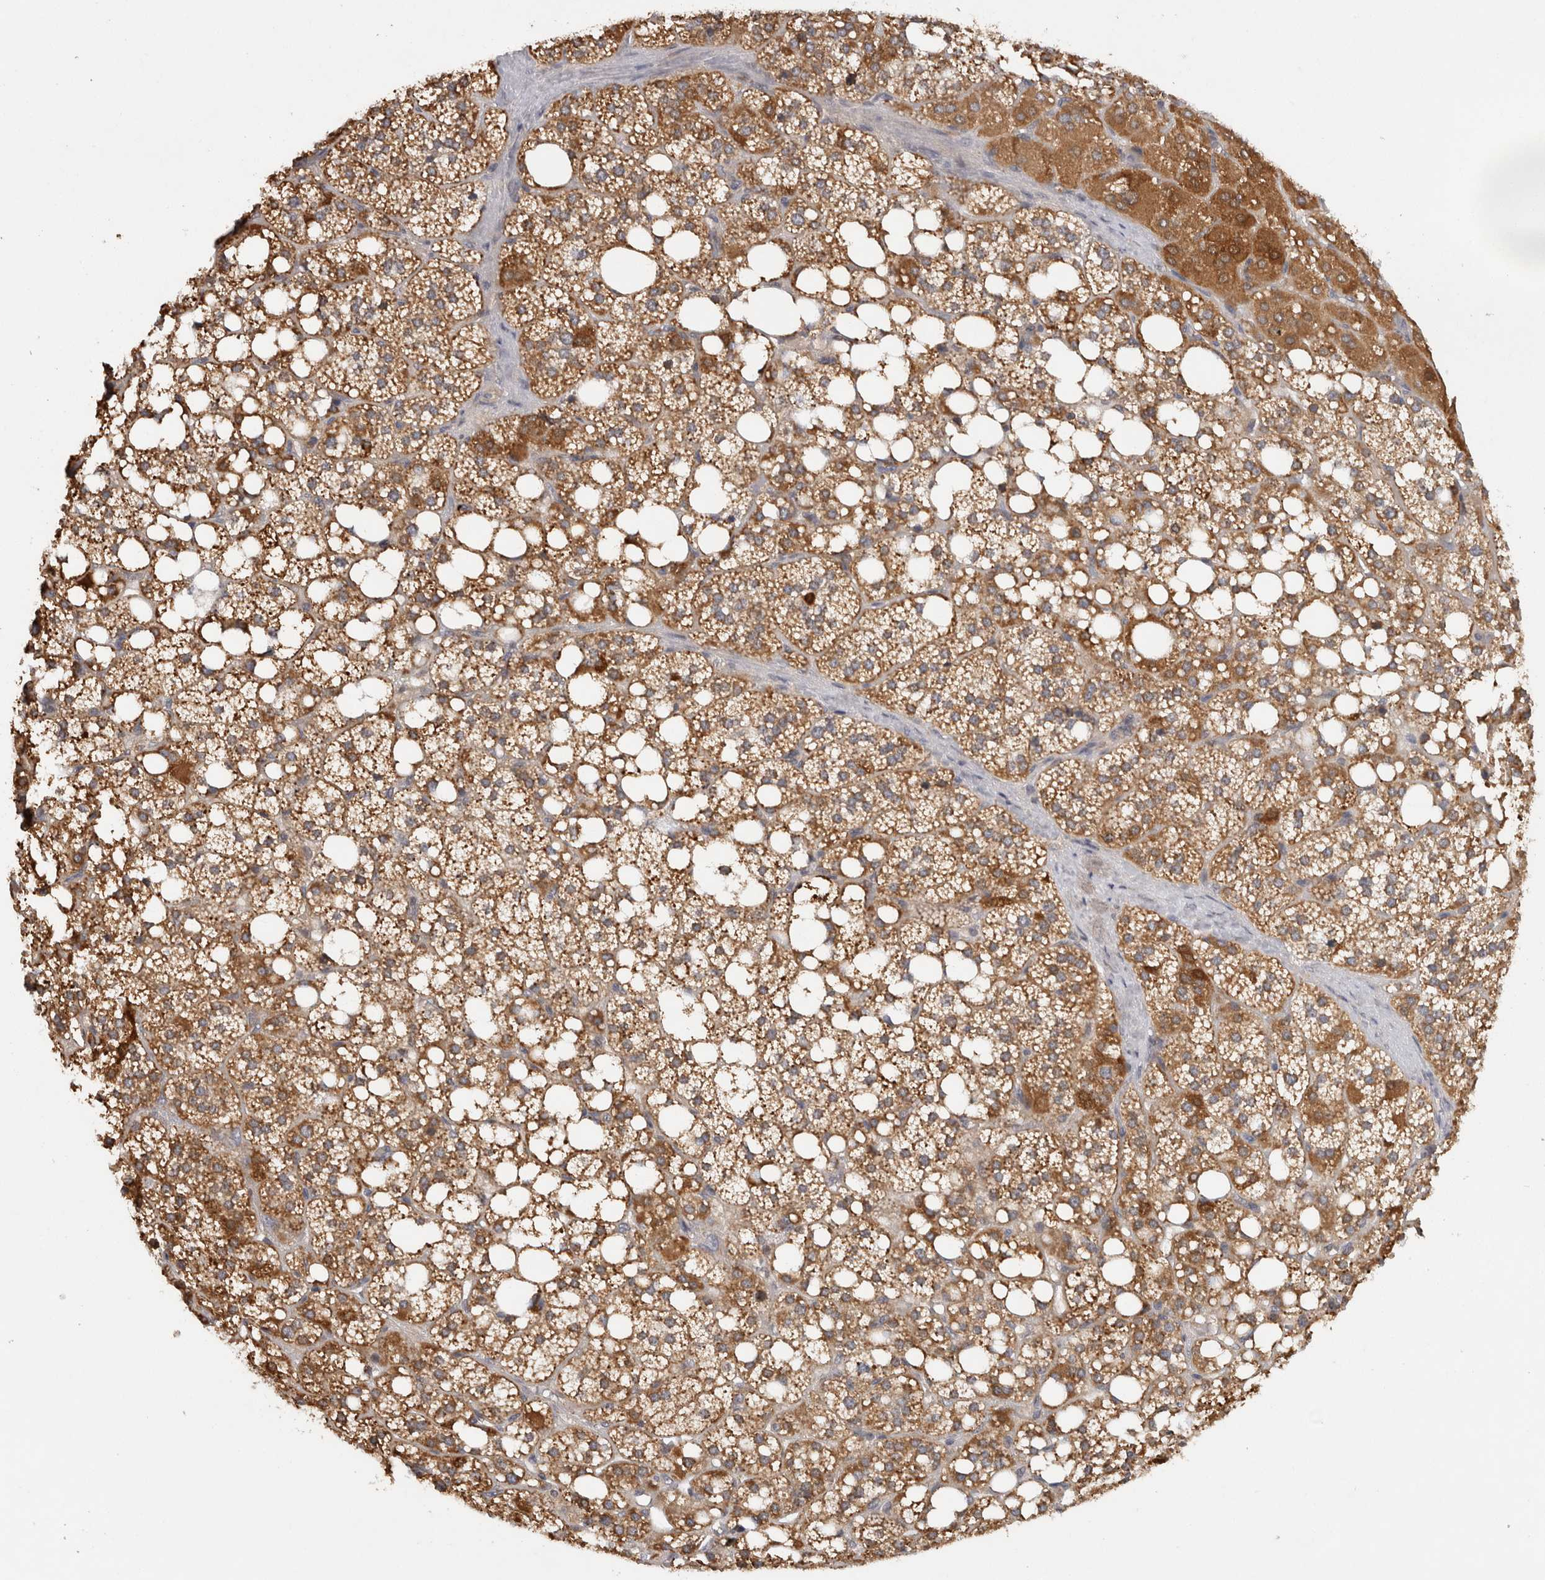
{"staining": {"intensity": "strong", "quantity": "25%-75%", "location": "cytoplasmic/membranous"}, "tissue": "adrenal gland", "cell_type": "Glandular cells", "image_type": "normal", "snomed": [{"axis": "morphology", "description": "Normal tissue, NOS"}, {"axis": "topography", "description": "Adrenal gland"}], "caption": "A histopathology image of human adrenal gland stained for a protein exhibits strong cytoplasmic/membranous brown staining in glandular cells. The protein is shown in brown color, while the nuclei are stained blue.", "gene": "ACAT2", "patient": {"sex": "female", "age": 59}}